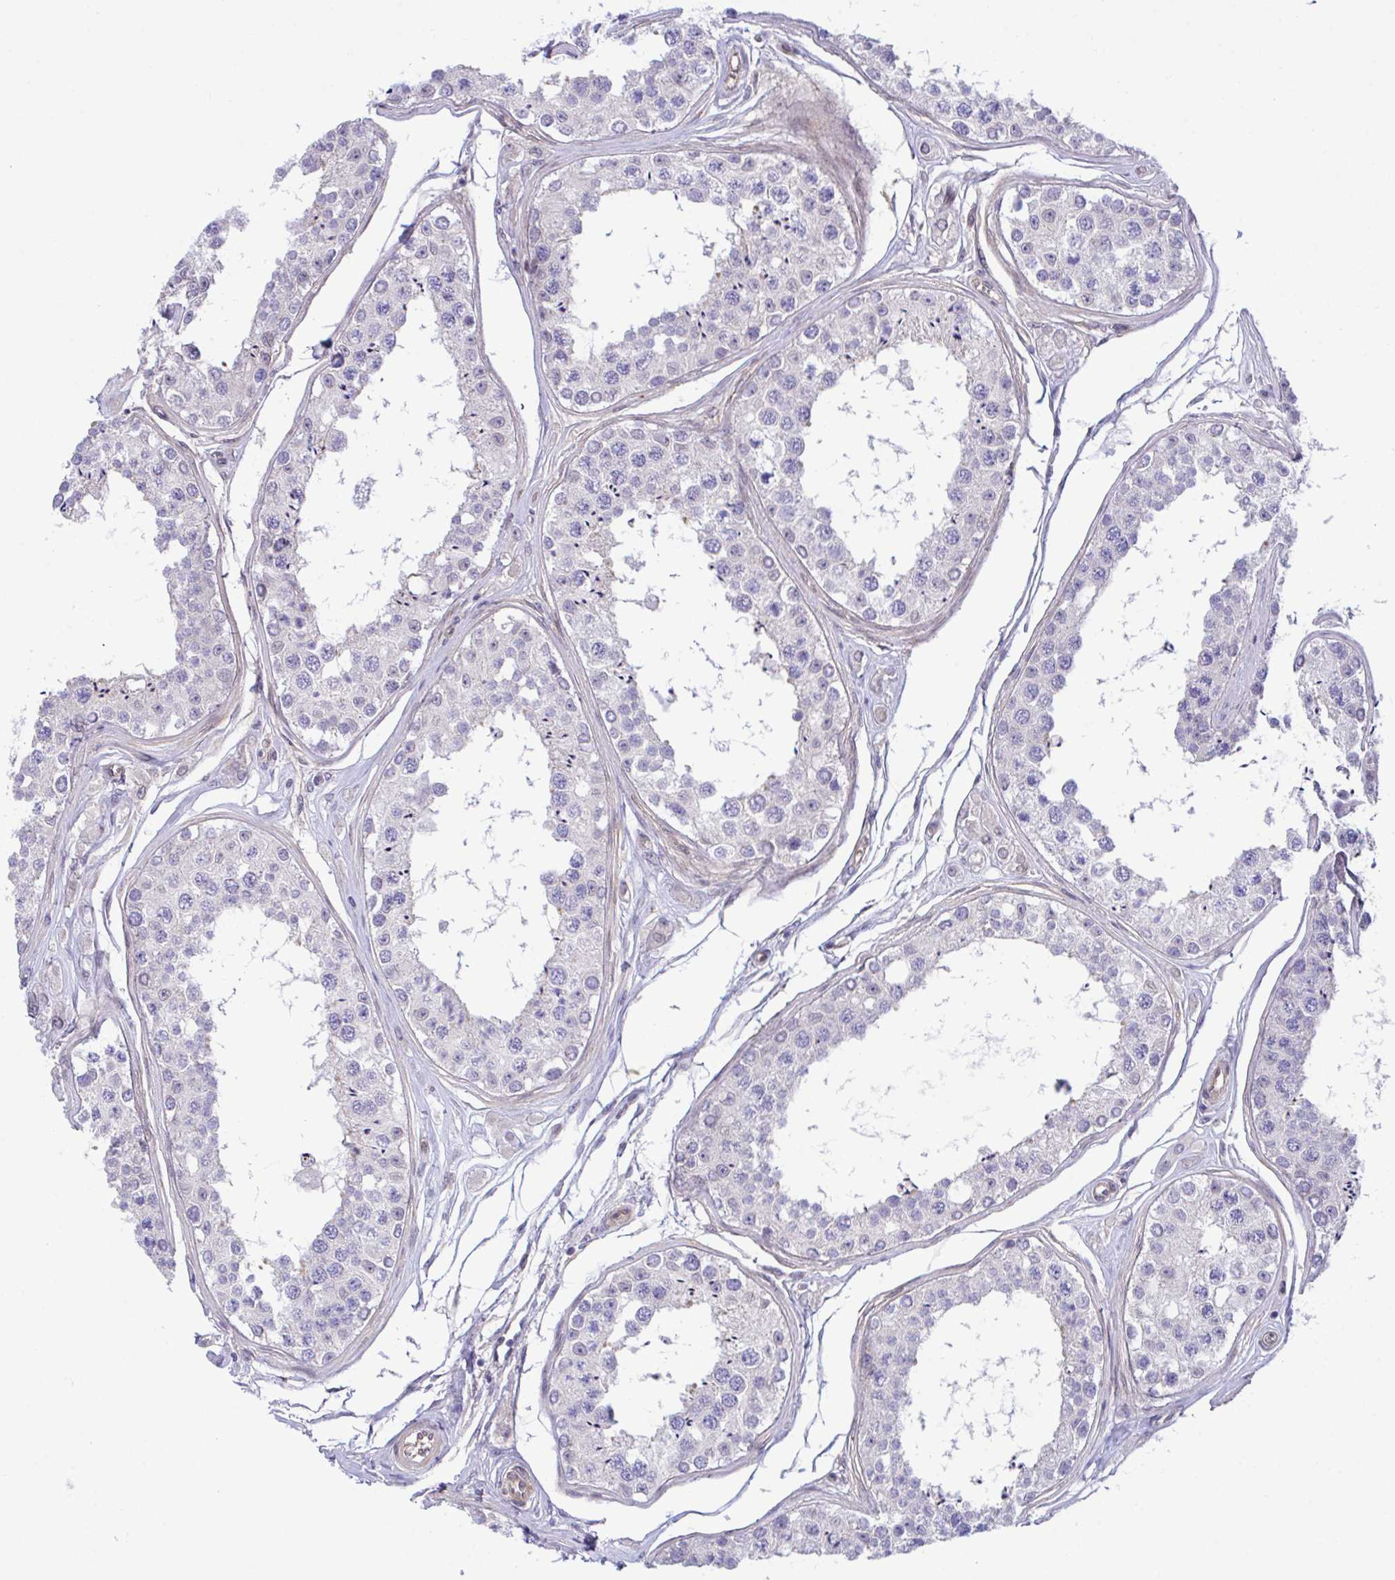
{"staining": {"intensity": "weak", "quantity": "<25%", "location": "cytoplasmic/membranous,nuclear"}, "tissue": "testis", "cell_type": "Cells in seminiferous ducts", "image_type": "normal", "snomed": [{"axis": "morphology", "description": "Normal tissue, NOS"}, {"axis": "topography", "description": "Testis"}], "caption": "IHC micrograph of unremarkable testis stained for a protein (brown), which exhibits no positivity in cells in seminiferous ducts. The staining is performed using DAB brown chromogen with nuclei counter-stained in using hematoxylin.", "gene": "ZBED3", "patient": {"sex": "male", "age": 25}}